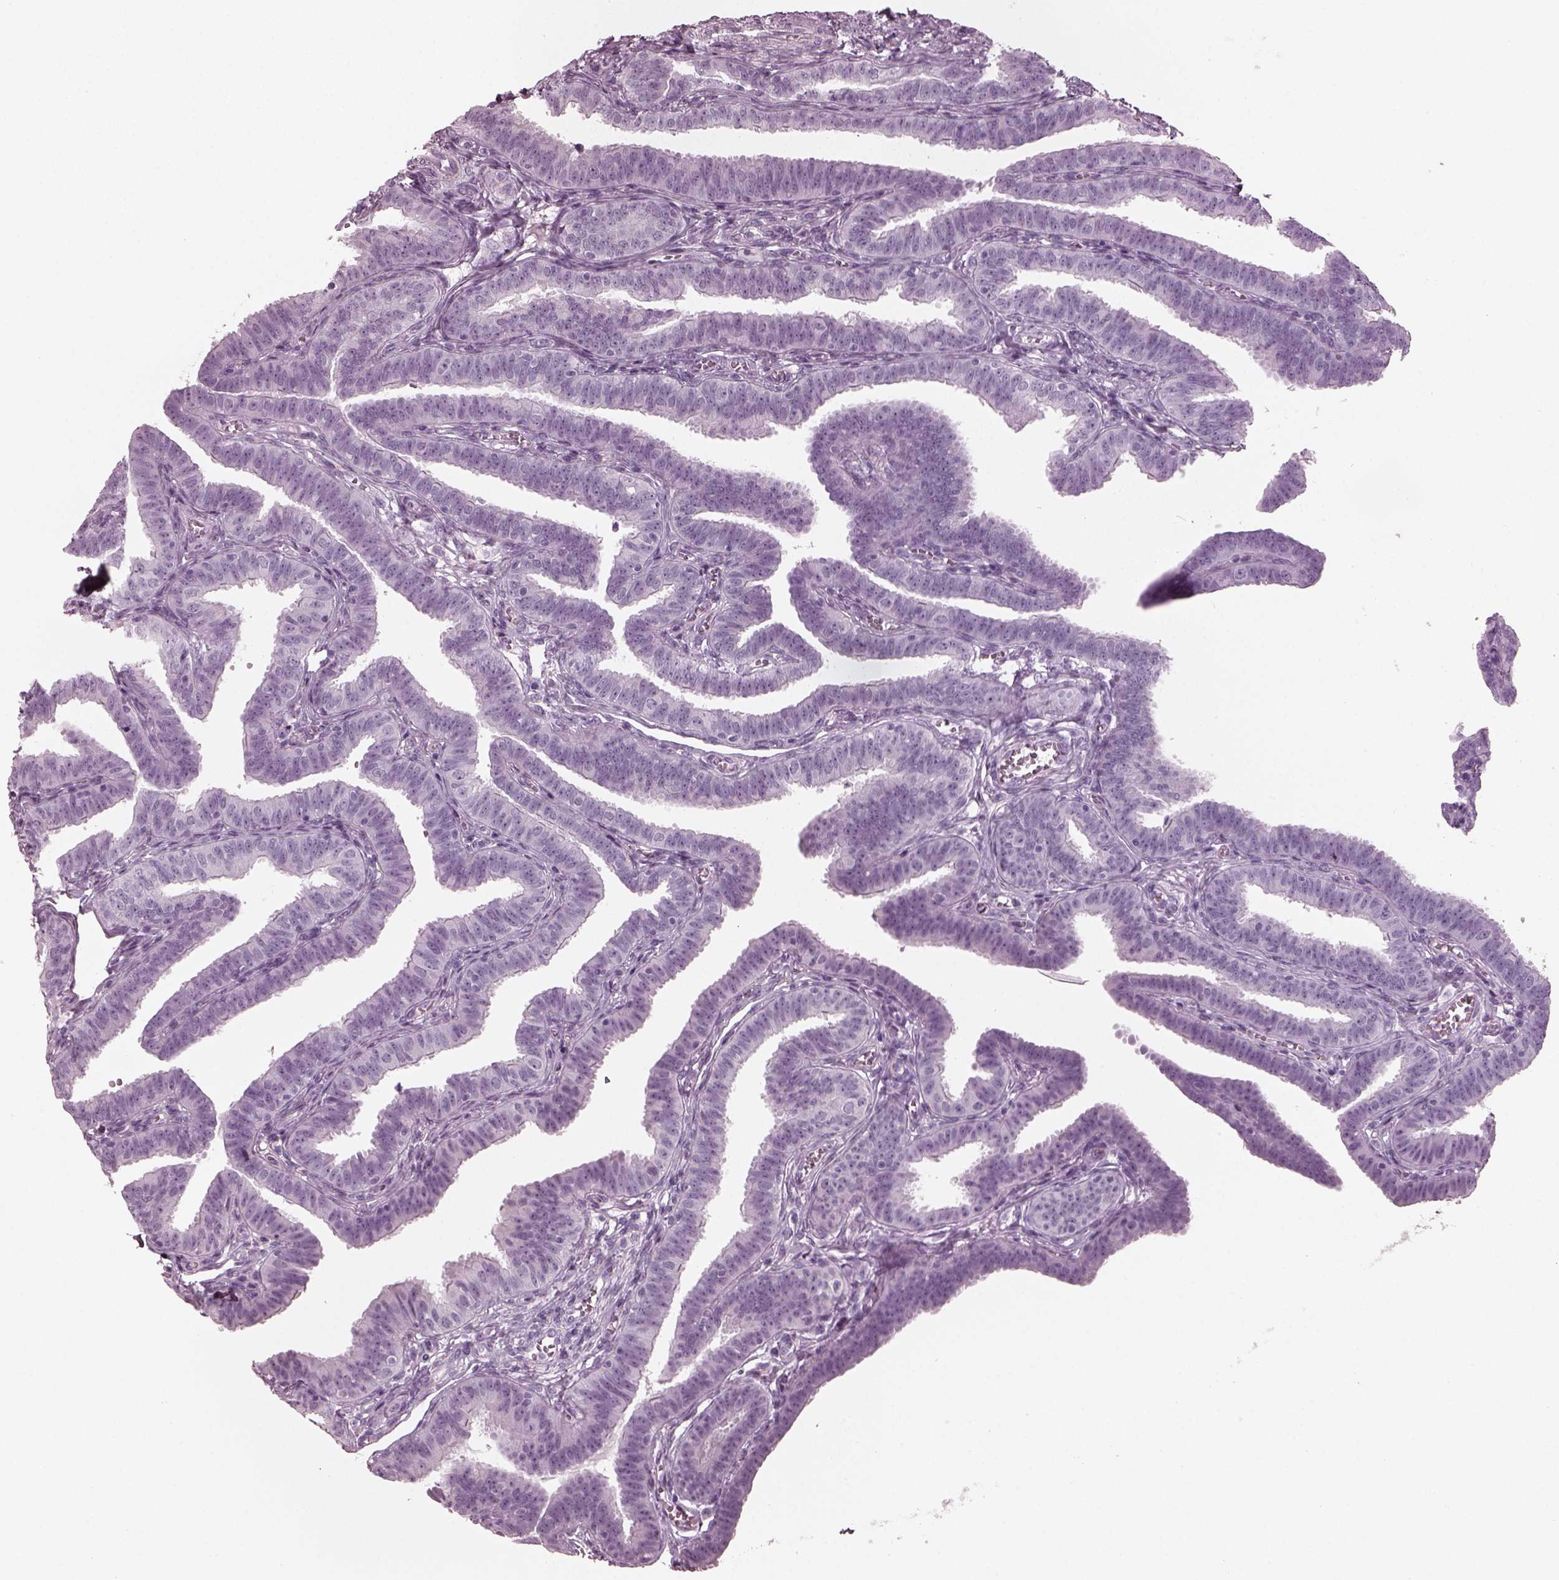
{"staining": {"intensity": "negative", "quantity": "none", "location": "none"}, "tissue": "fallopian tube", "cell_type": "Glandular cells", "image_type": "normal", "snomed": [{"axis": "morphology", "description": "Normal tissue, NOS"}, {"axis": "topography", "description": "Fallopian tube"}], "caption": "Immunohistochemistry (IHC) of unremarkable human fallopian tube reveals no staining in glandular cells.", "gene": "RCVRN", "patient": {"sex": "female", "age": 25}}